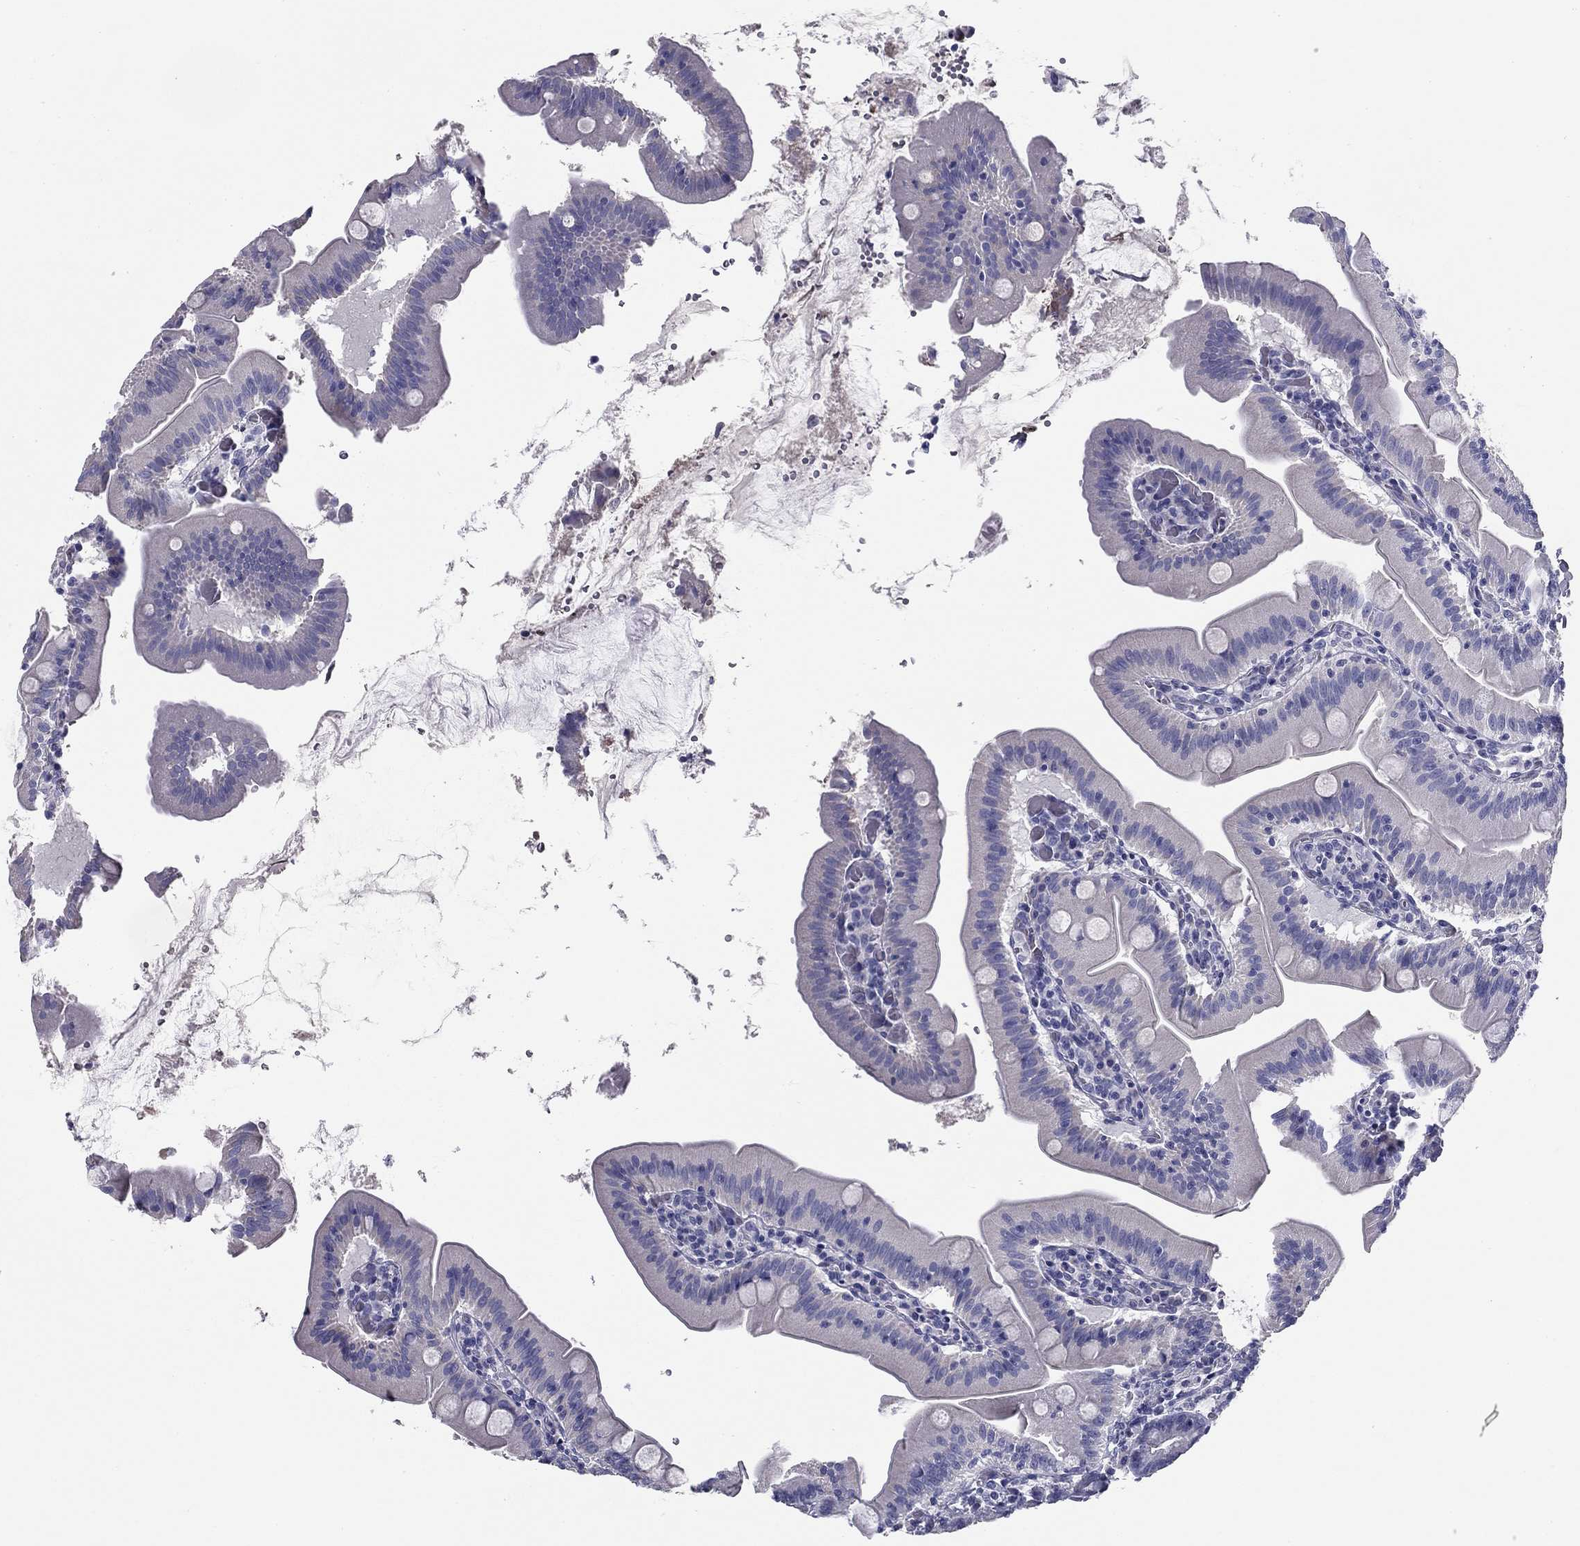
{"staining": {"intensity": "negative", "quantity": "none", "location": "none"}, "tissue": "small intestine", "cell_type": "Glandular cells", "image_type": "normal", "snomed": [{"axis": "morphology", "description": "Normal tissue, NOS"}, {"axis": "topography", "description": "Small intestine"}], "caption": "The micrograph demonstrates no staining of glandular cells in normal small intestine. (DAB (3,3'-diaminobenzidine) immunohistochemistry (IHC) visualized using brightfield microscopy, high magnification).", "gene": "CPLX4", "patient": {"sex": "male", "age": 37}}